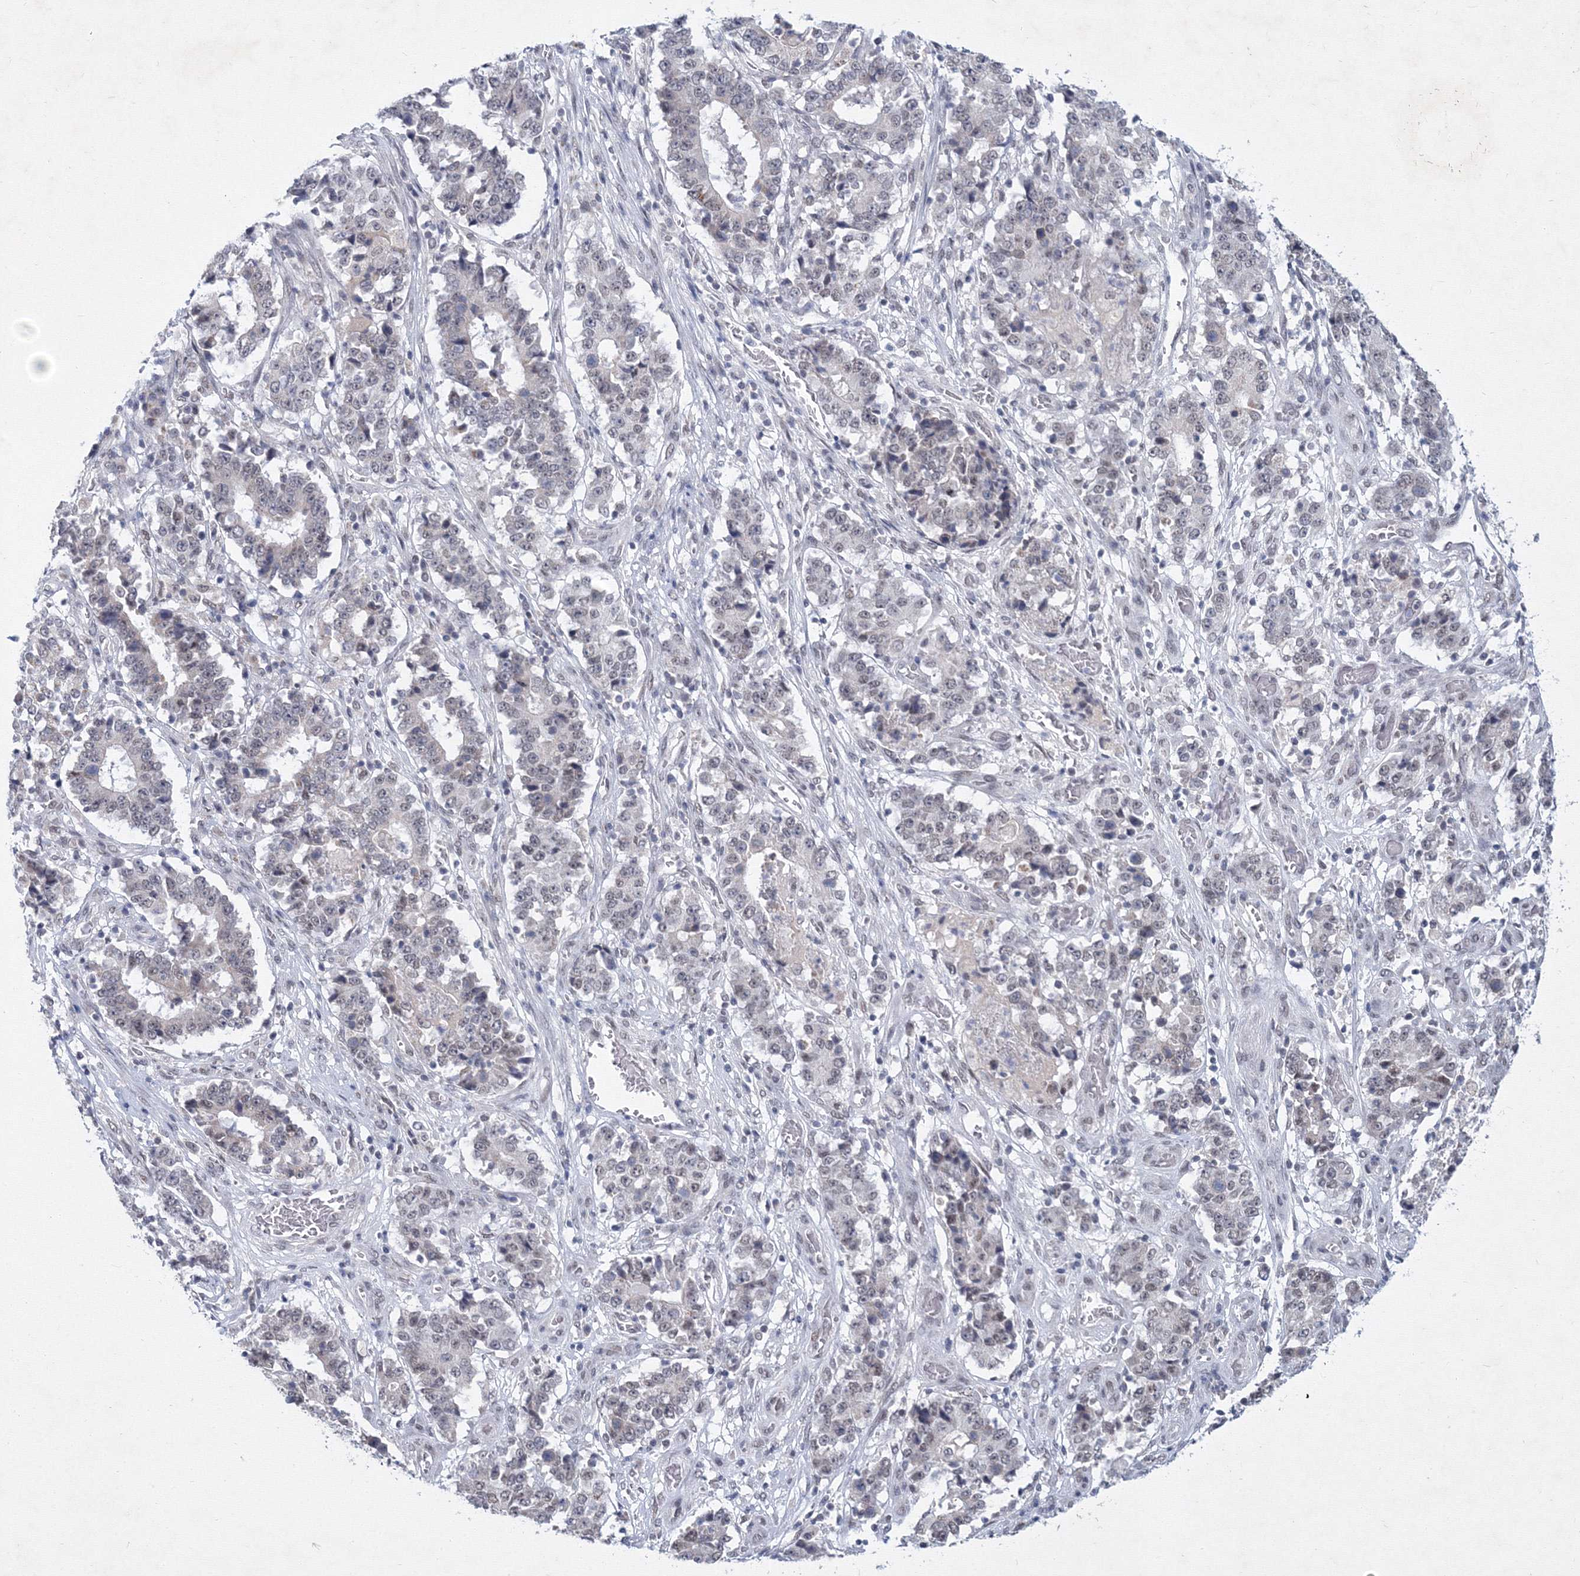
{"staining": {"intensity": "negative", "quantity": "none", "location": "none"}, "tissue": "stomach cancer", "cell_type": "Tumor cells", "image_type": "cancer", "snomed": [{"axis": "morphology", "description": "Adenocarcinoma, NOS"}, {"axis": "topography", "description": "Stomach"}], "caption": "Immunohistochemistry (IHC) micrograph of adenocarcinoma (stomach) stained for a protein (brown), which displays no positivity in tumor cells.", "gene": "SF3B6", "patient": {"sex": "male", "age": 59}}